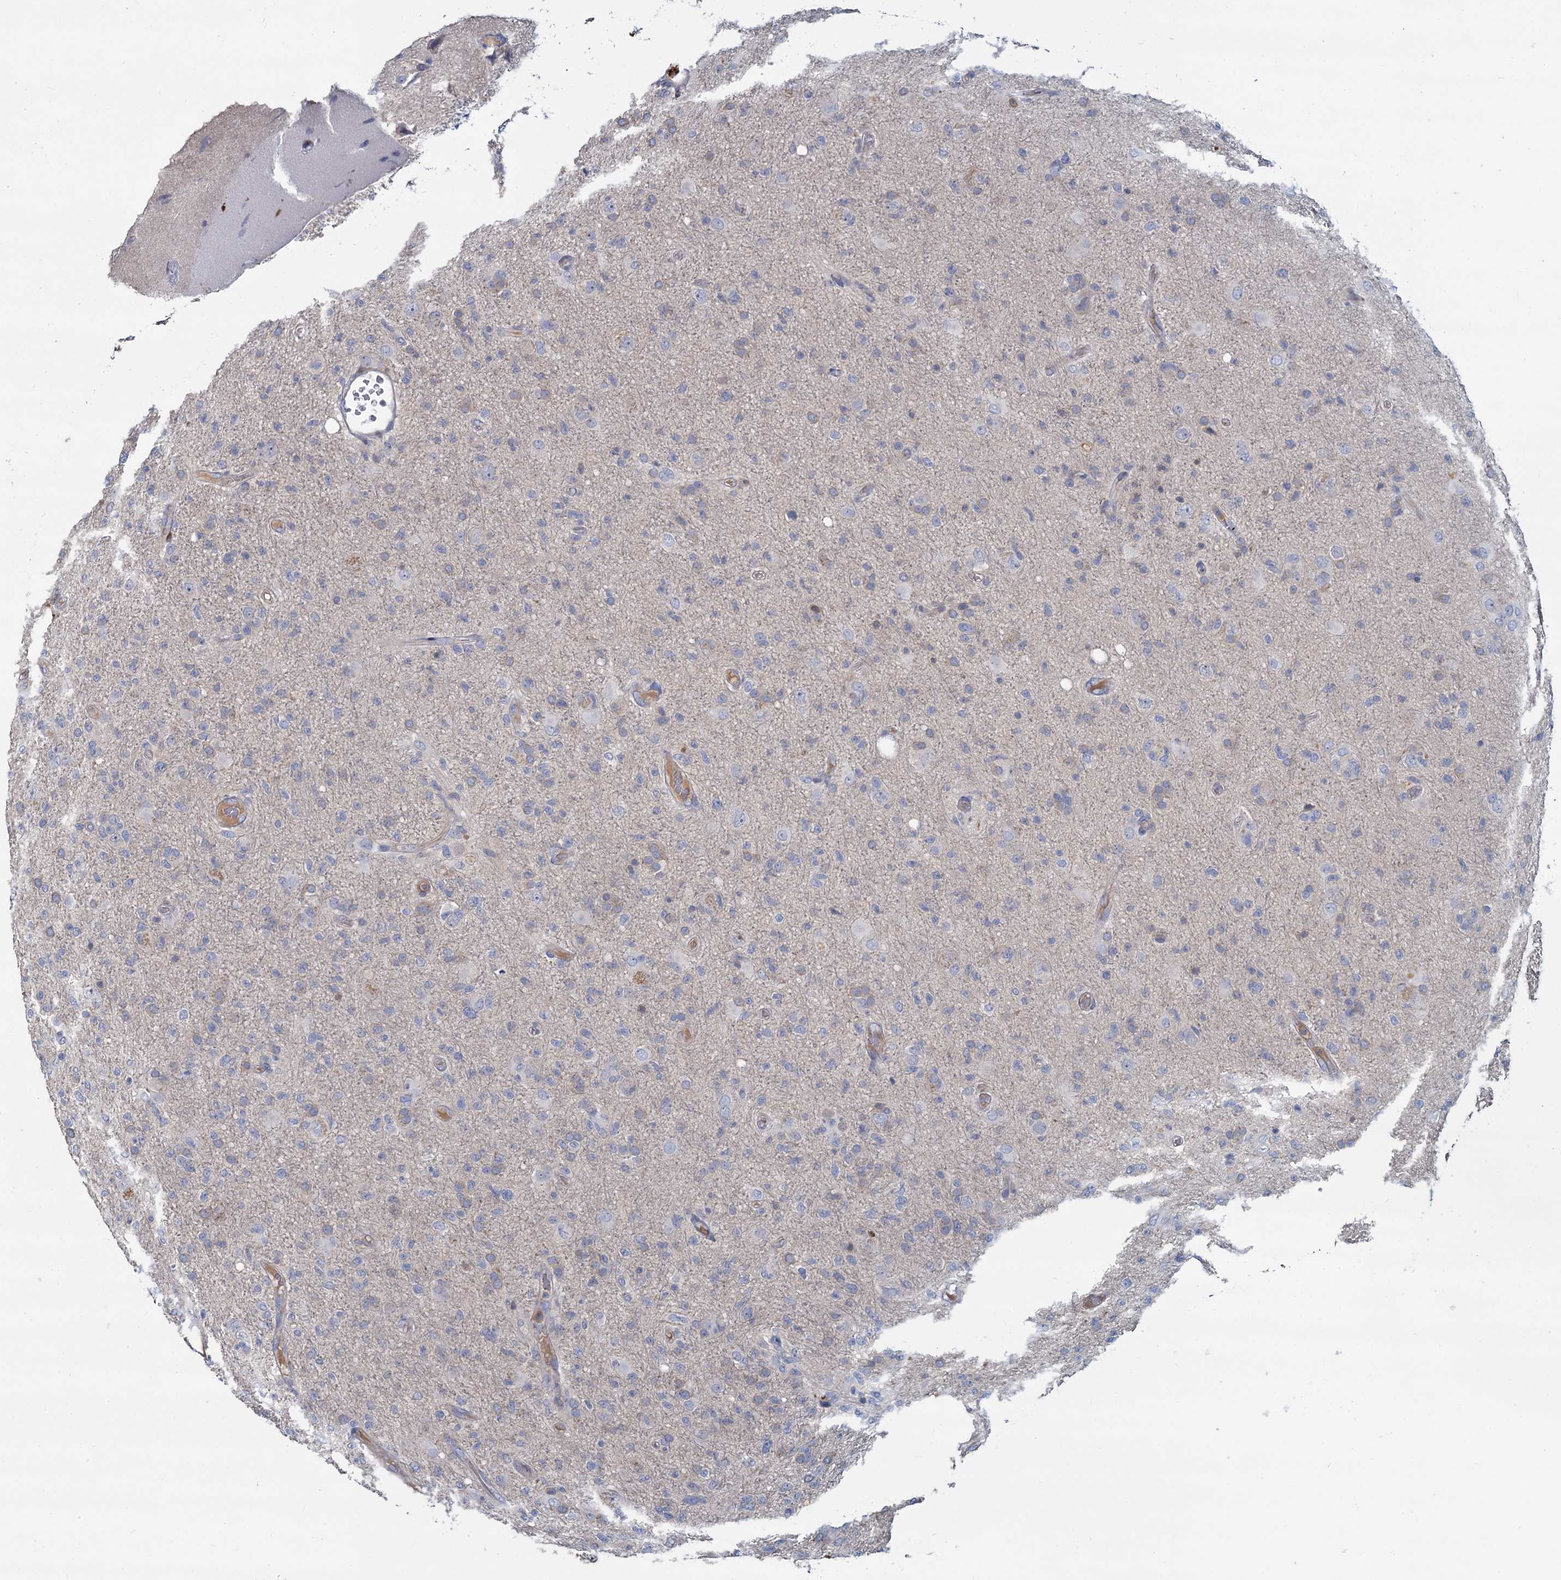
{"staining": {"intensity": "negative", "quantity": "none", "location": "none"}, "tissue": "glioma", "cell_type": "Tumor cells", "image_type": "cancer", "snomed": [{"axis": "morphology", "description": "Glioma, malignant, High grade"}, {"axis": "topography", "description": "Brain"}], "caption": "Immunohistochemical staining of human glioma reveals no significant staining in tumor cells.", "gene": "ACSM3", "patient": {"sex": "female", "age": 57}}